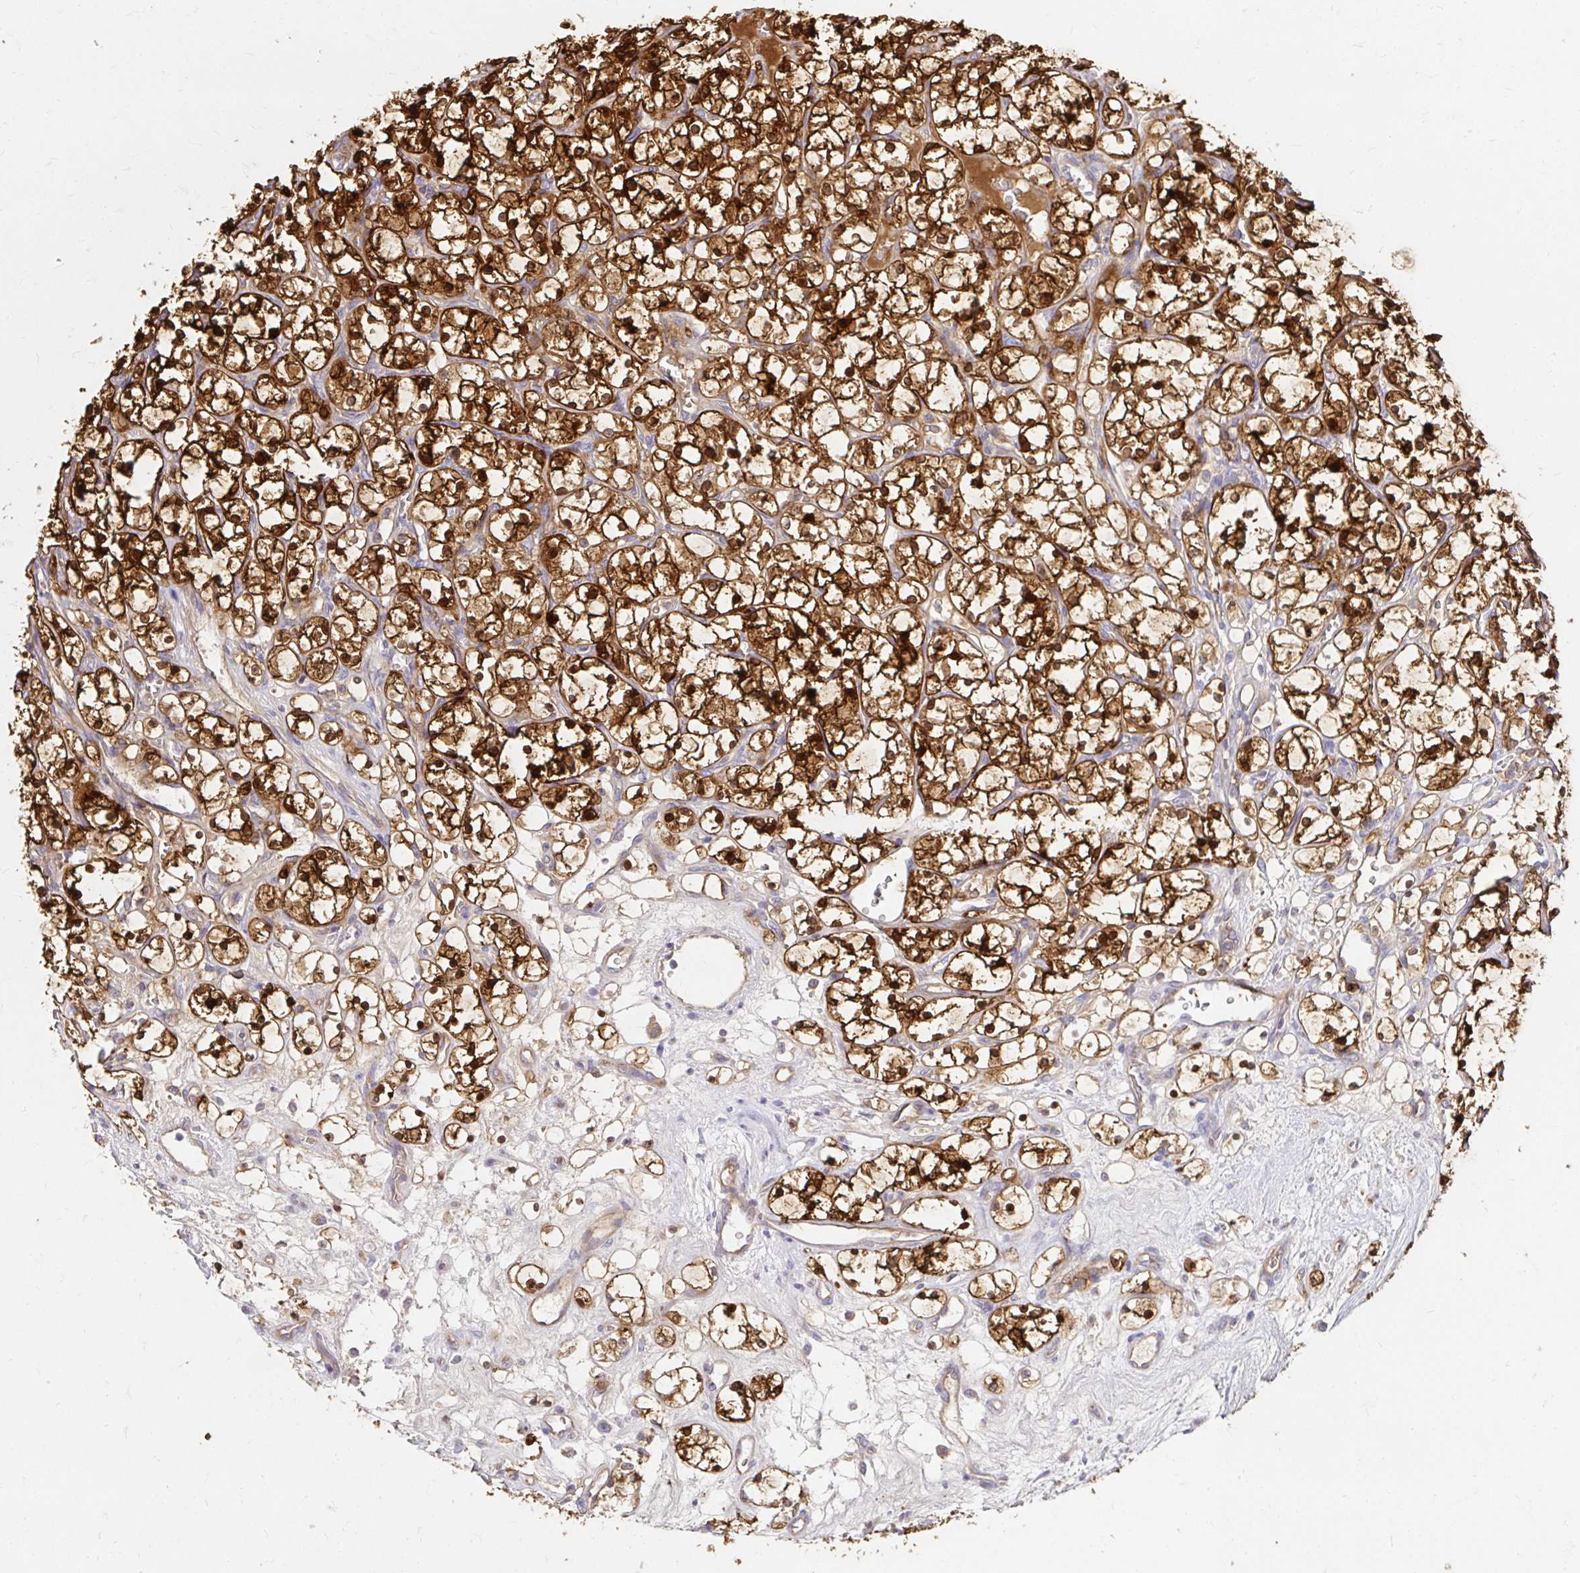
{"staining": {"intensity": "strong", "quantity": ">75%", "location": "cytoplasmic/membranous,nuclear"}, "tissue": "renal cancer", "cell_type": "Tumor cells", "image_type": "cancer", "snomed": [{"axis": "morphology", "description": "Adenocarcinoma, NOS"}, {"axis": "topography", "description": "Kidney"}], "caption": "This is a photomicrograph of immunohistochemistry staining of adenocarcinoma (renal), which shows strong staining in the cytoplasmic/membranous and nuclear of tumor cells.", "gene": "ITGA2", "patient": {"sex": "female", "age": 69}}